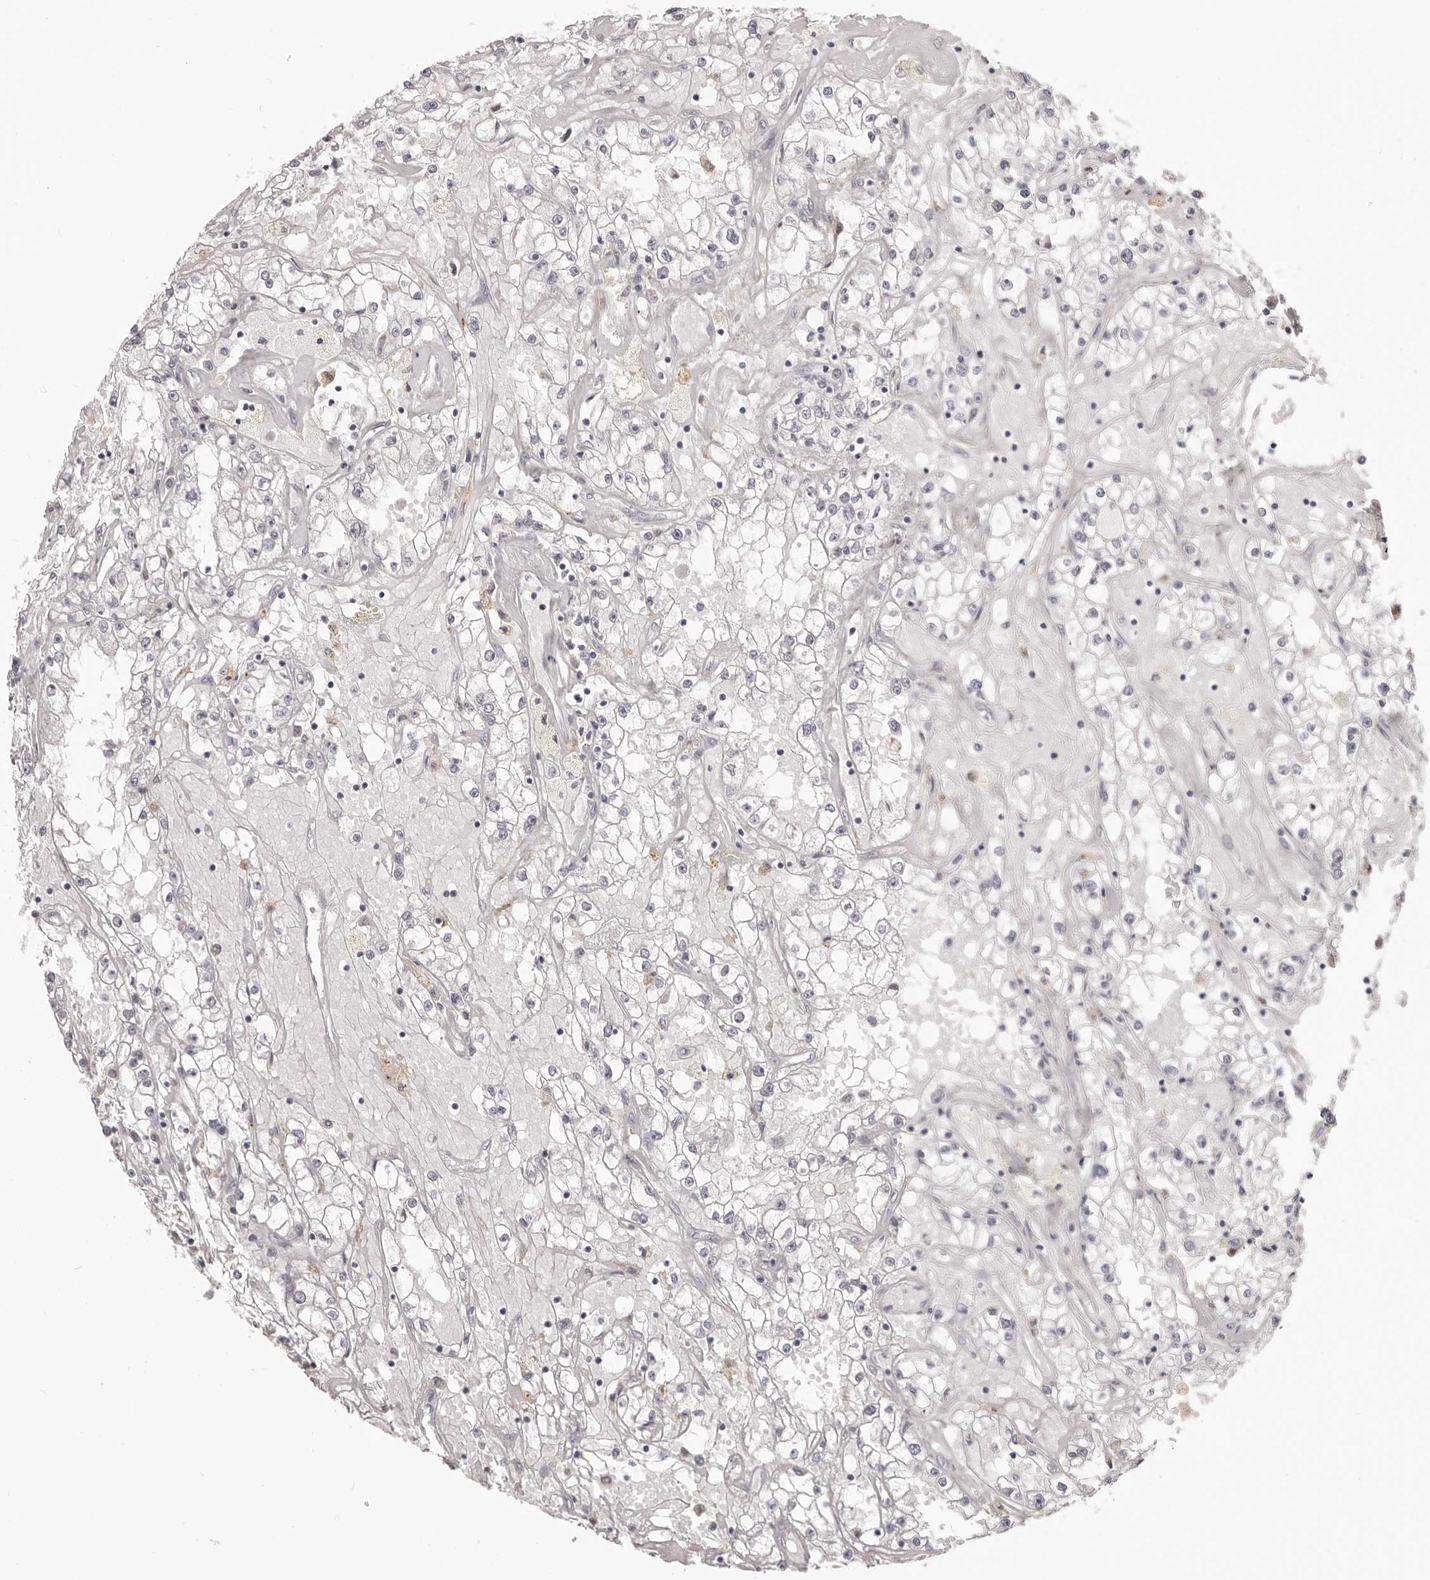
{"staining": {"intensity": "negative", "quantity": "none", "location": "none"}, "tissue": "renal cancer", "cell_type": "Tumor cells", "image_type": "cancer", "snomed": [{"axis": "morphology", "description": "Adenocarcinoma, NOS"}, {"axis": "topography", "description": "Kidney"}], "caption": "Immunohistochemistry (IHC) of renal cancer (adenocarcinoma) displays no expression in tumor cells.", "gene": "OTUD3", "patient": {"sex": "male", "age": 56}}